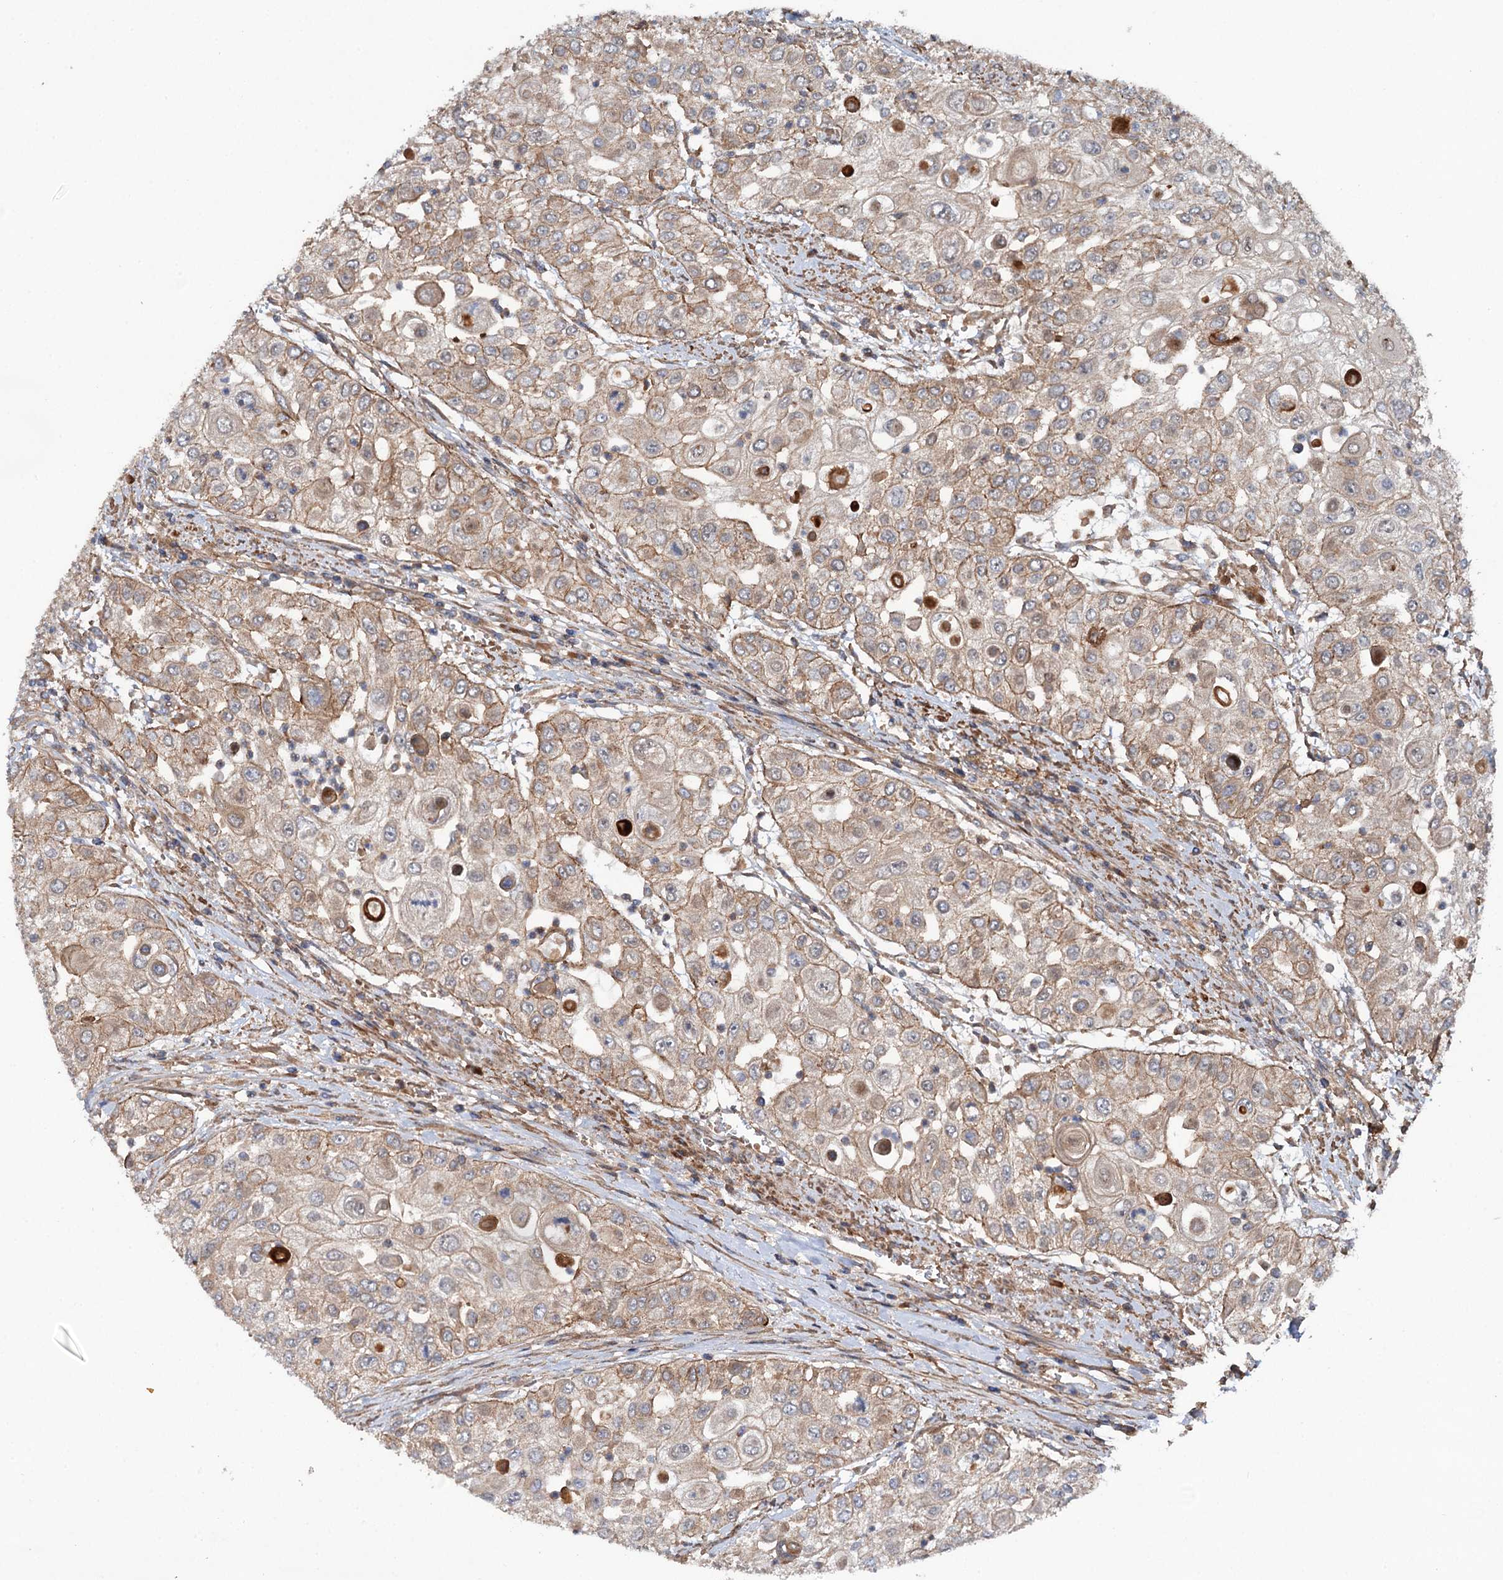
{"staining": {"intensity": "weak", "quantity": "25%-75%", "location": "cytoplasmic/membranous"}, "tissue": "urothelial cancer", "cell_type": "Tumor cells", "image_type": "cancer", "snomed": [{"axis": "morphology", "description": "Urothelial carcinoma, High grade"}, {"axis": "topography", "description": "Urinary bladder"}], "caption": "Weak cytoplasmic/membranous protein positivity is identified in approximately 25%-75% of tumor cells in high-grade urothelial carcinoma.", "gene": "ADGRG4", "patient": {"sex": "female", "age": 79}}